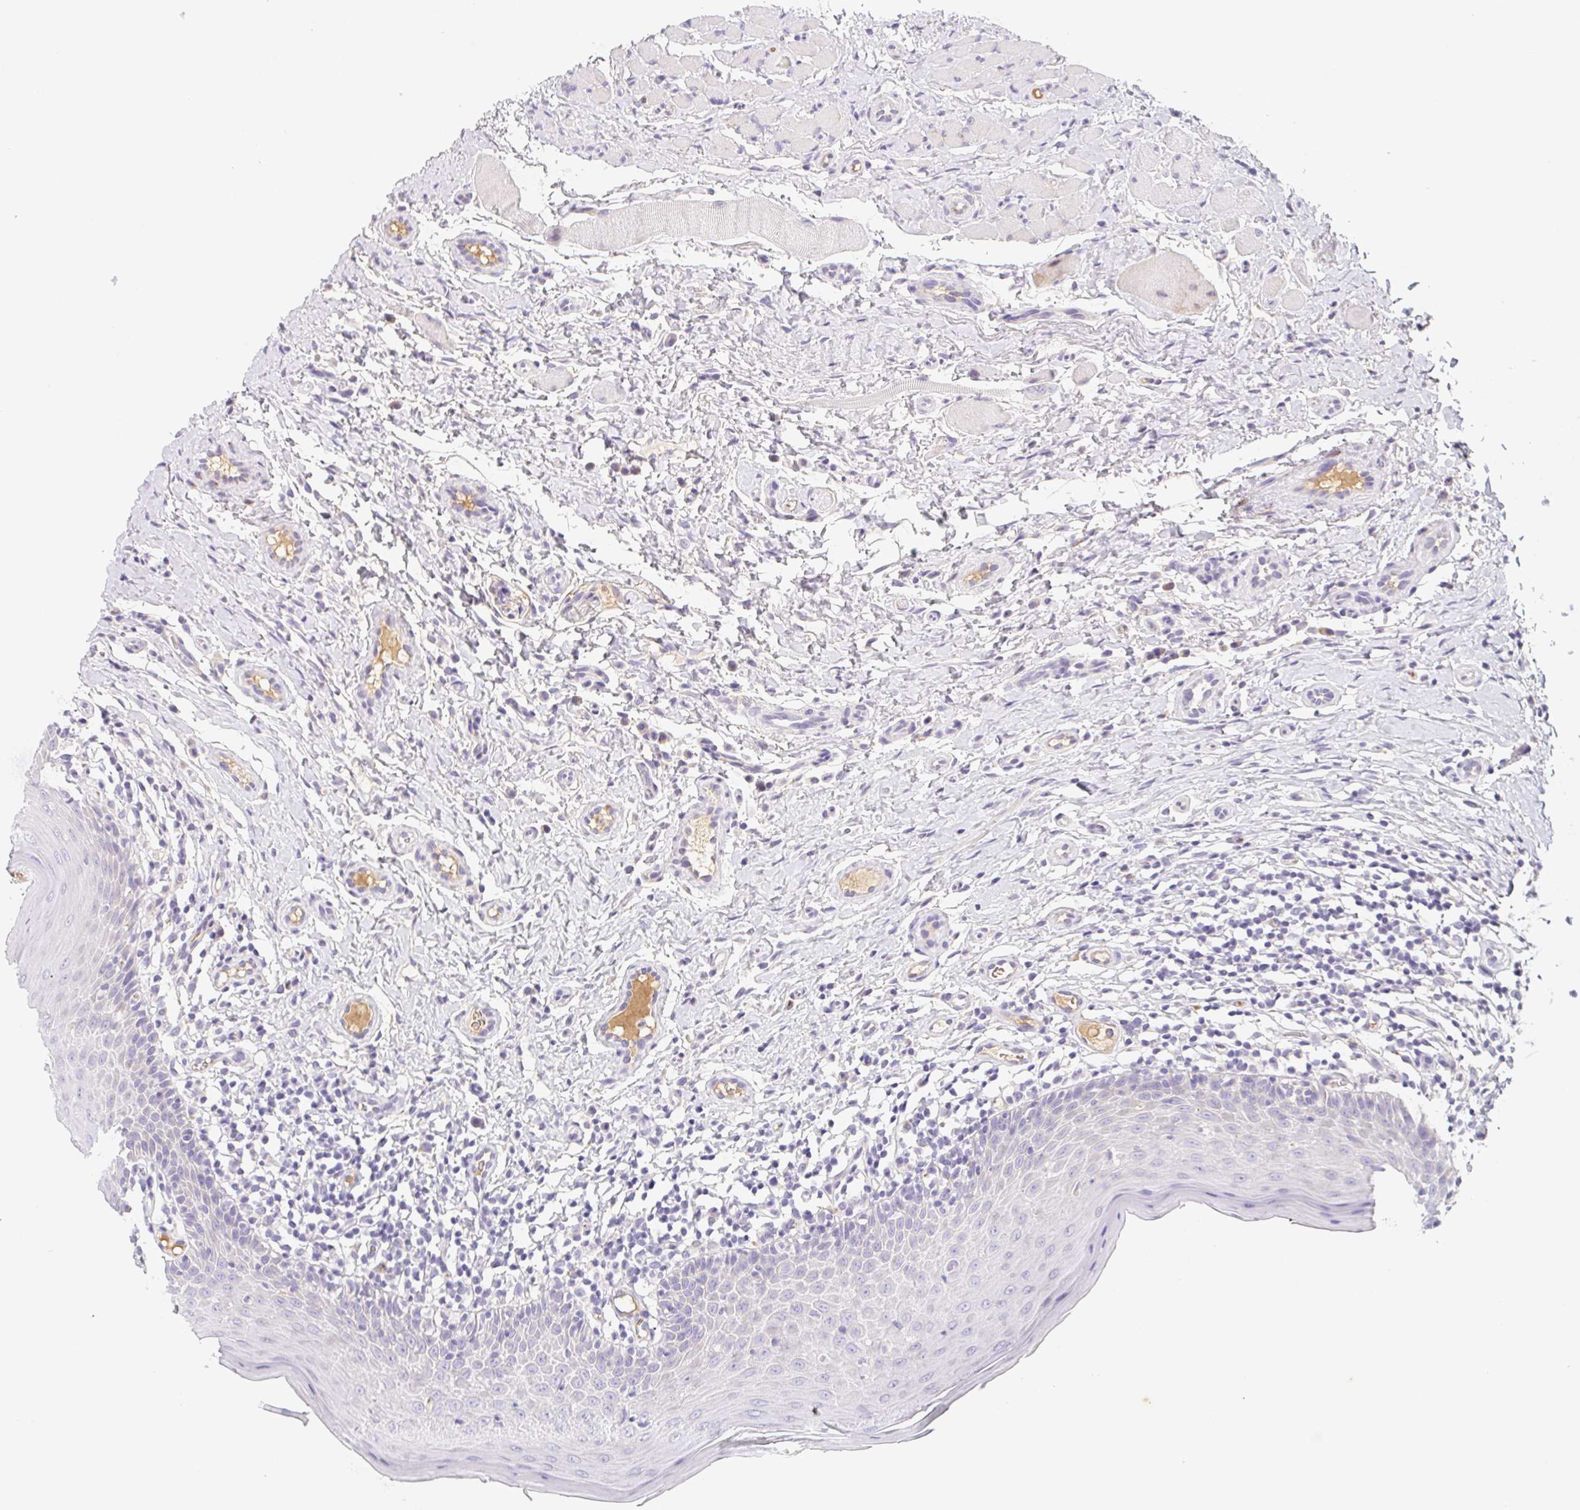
{"staining": {"intensity": "negative", "quantity": "none", "location": "none"}, "tissue": "oral mucosa", "cell_type": "Squamous epithelial cells", "image_type": "normal", "snomed": [{"axis": "morphology", "description": "Normal tissue, NOS"}, {"axis": "topography", "description": "Oral tissue"}, {"axis": "topography", "description": "Tounge, NOS"}], "caption": "DAB (3,3'-diaminobenzidine) immunohistochemical staining of normal human oral mucosa reveals no significant positivity in squamous epithelial cells. The staining is performed using DAB brown chromogen with nuclei counter-stained in using hematoxylin.", "gene": "ITIH2", "patient": {"sex": "female", "age": 58}}